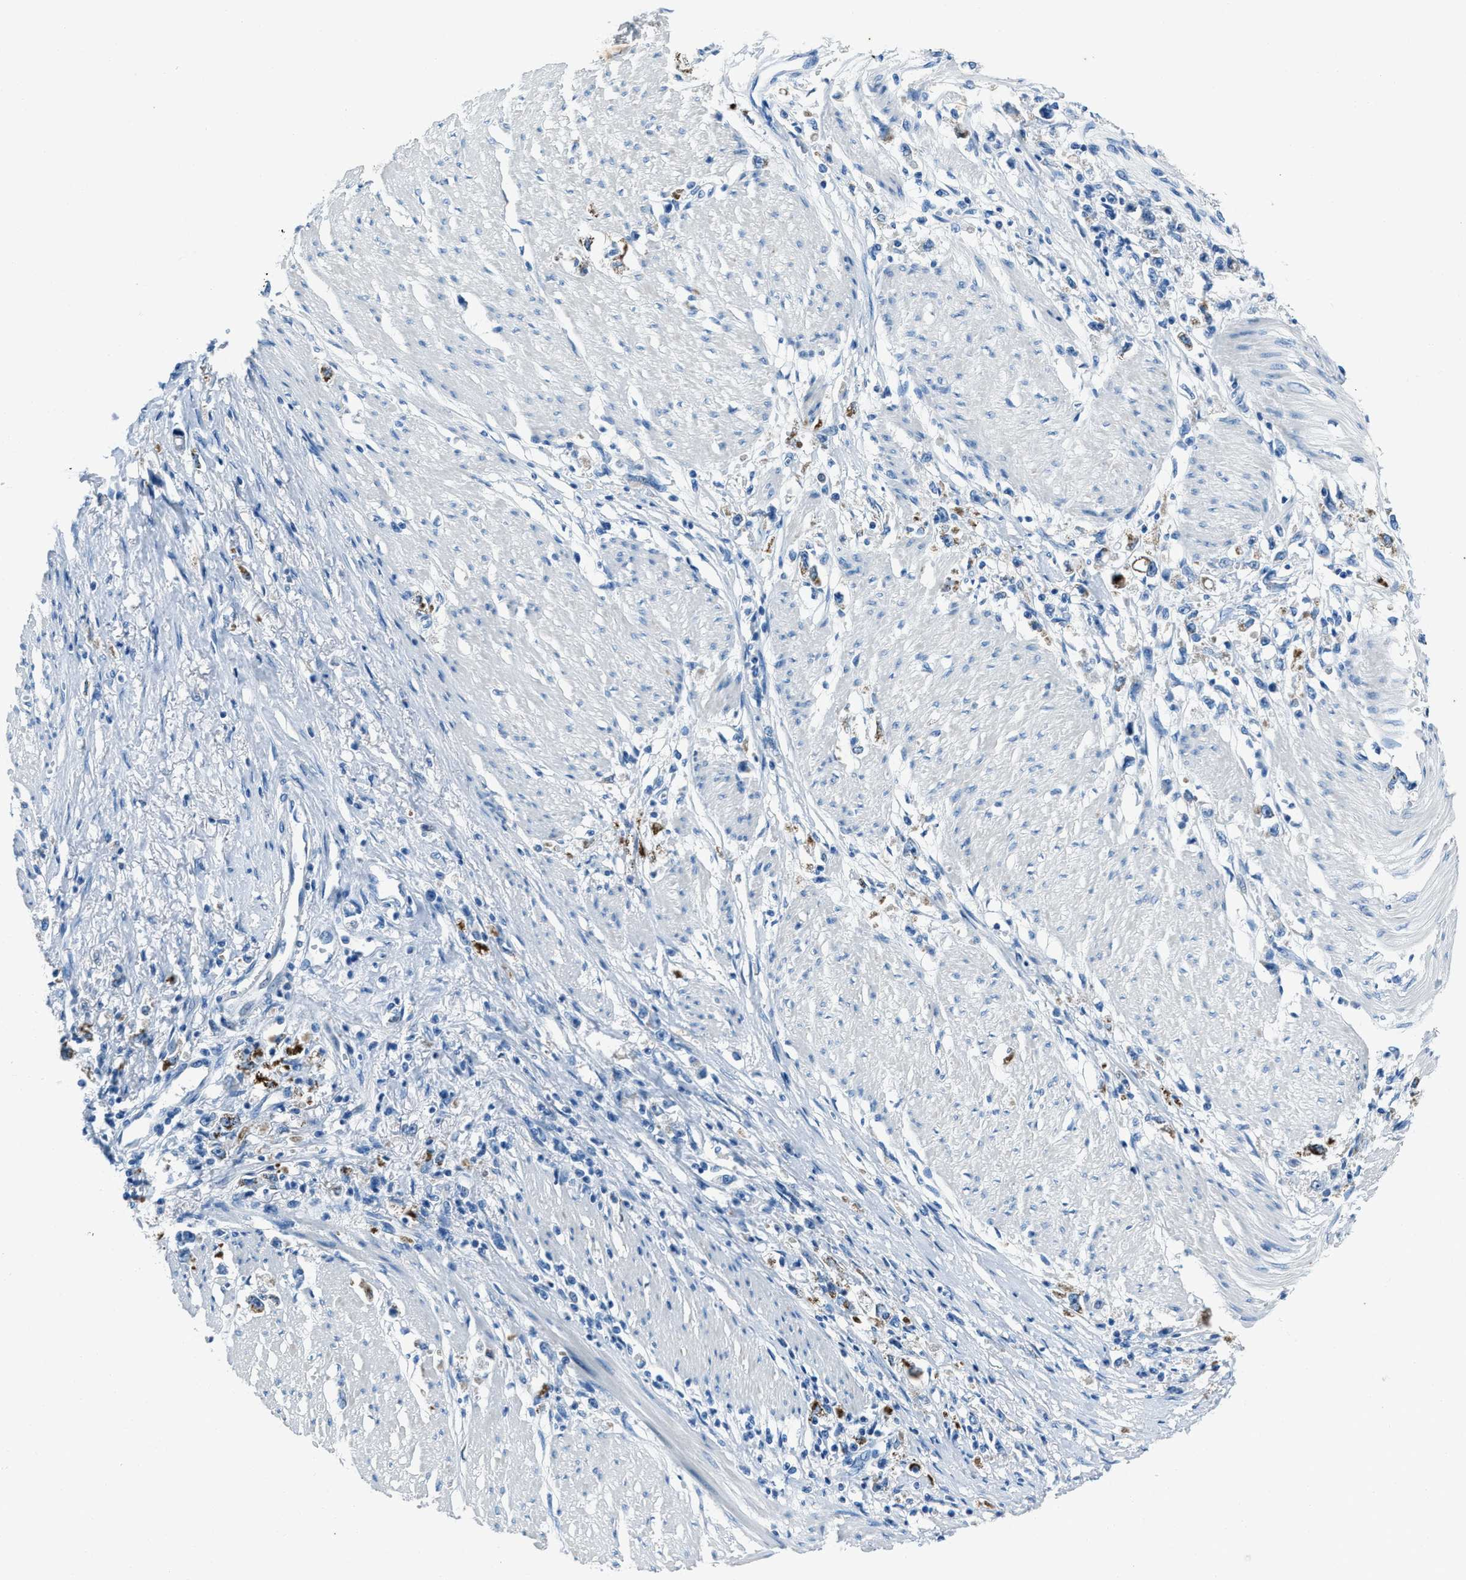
{"staining": {"intensity": "moderate", "quantity": "<25%", "location": "cytoplasmic/membranous"}, "tissue": "stomach cancer", "cell_type": "Tumor cells", "image_type": "cancer", "snomed": [{"axis": "morphology", "description": "Adenocarcinoma, NOS"}, {"axis": "topography", "description": "Stomach"}], "caption": "High-power microscopy captured an immunohistochemistry photomicrograph of adenocarcinoma (stomach), revealing moderate cytoplasmic/membranous staining in about <25% of tumor cells. (DAB (3,3'-diaminobenzidine) IHC with brightfield microscopy, high magnification).", "gene": "AMACR", "patient": {"sex": "female", "age": 59}}